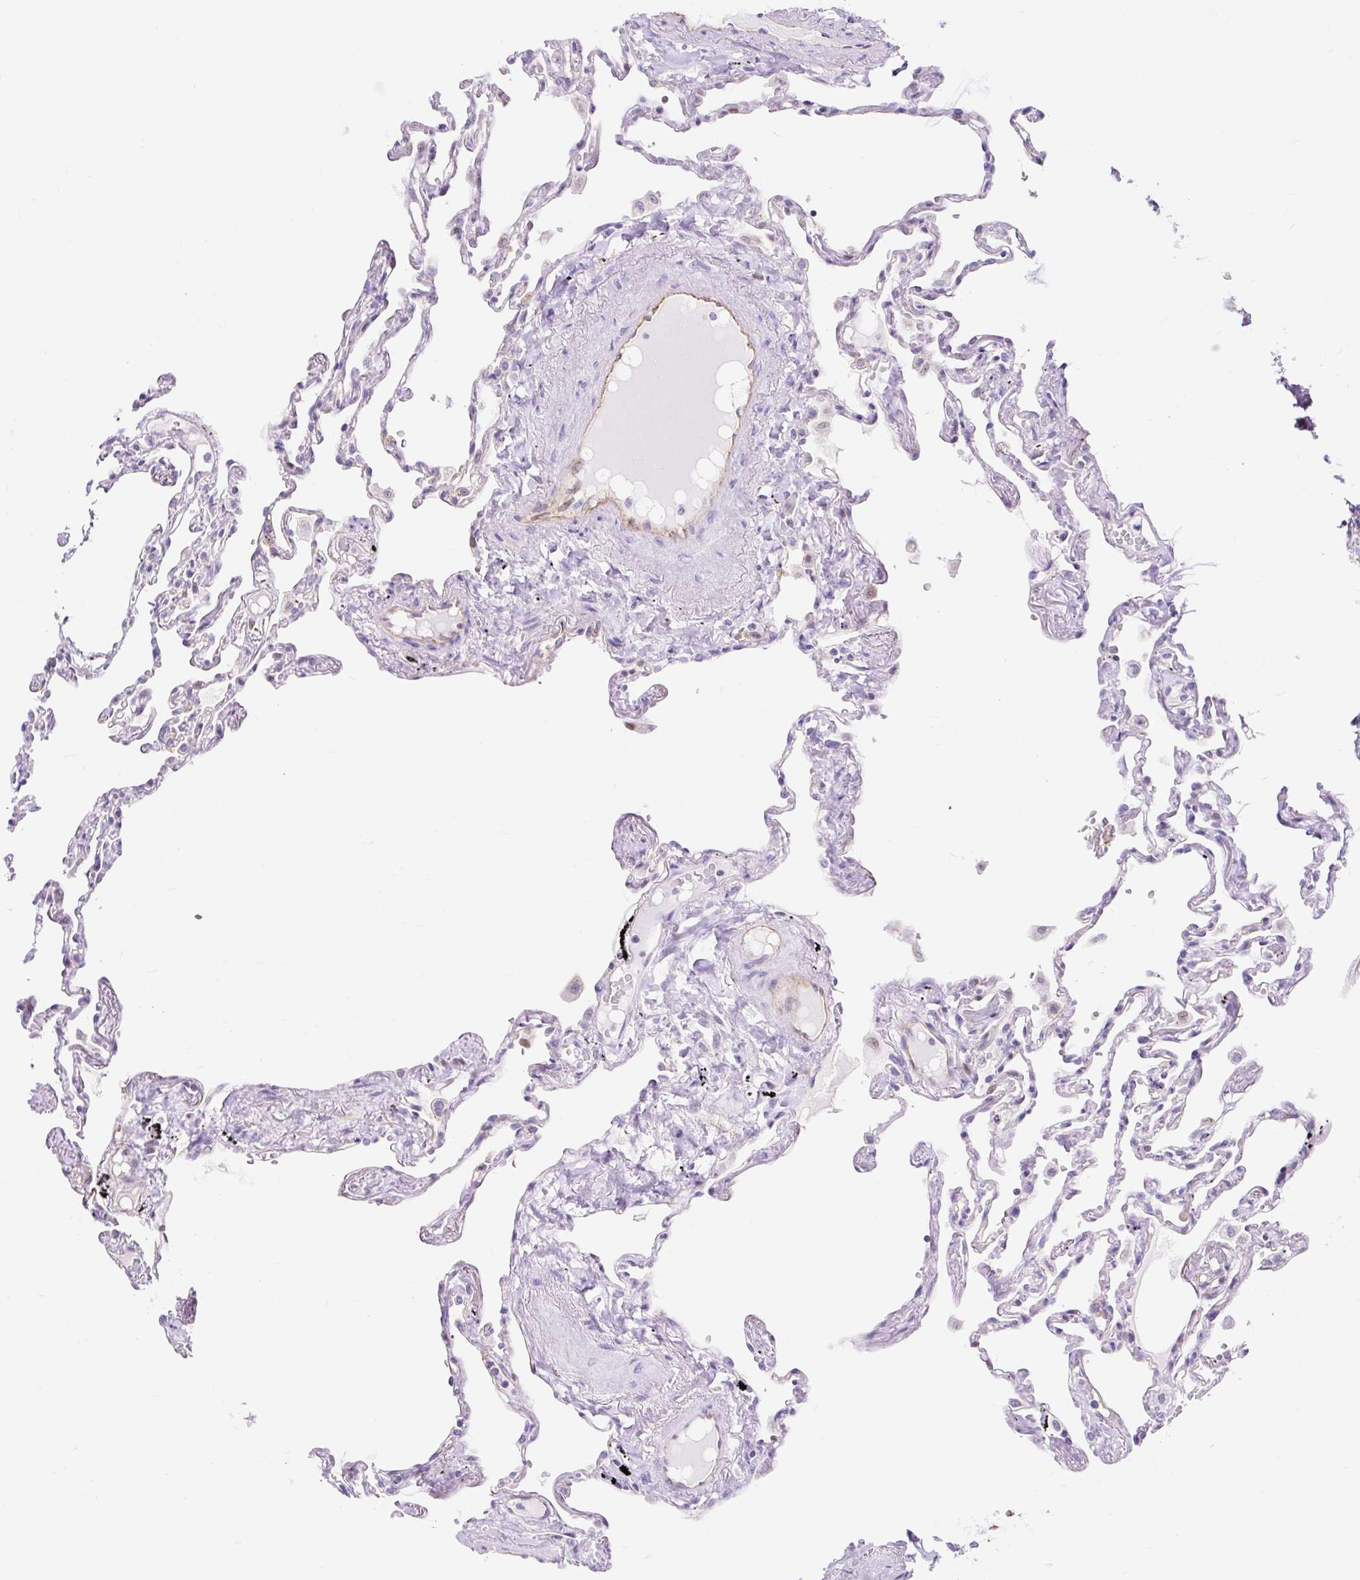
{"staining": {"intensity": "moderate", "quantity": "25%-75%", "location": "nuclear"}, "tissue": "lung", "cell_type": "Alveolar cells", "image_type": "normal", "snomed": [{"axis": "morphology", "description": "Normal tissue, NOS"}, {"axis": "topography", "description": "Lung"}], "caption": "An immunohistochemistry (IHC) micrograph of unremarkable tissue is shown. Protein staining in brown highlights moderate nuclear positivity in lung within alveolar cells.", "gene": "HIP1R", "patient": {"sex": "female", "age": 67}}